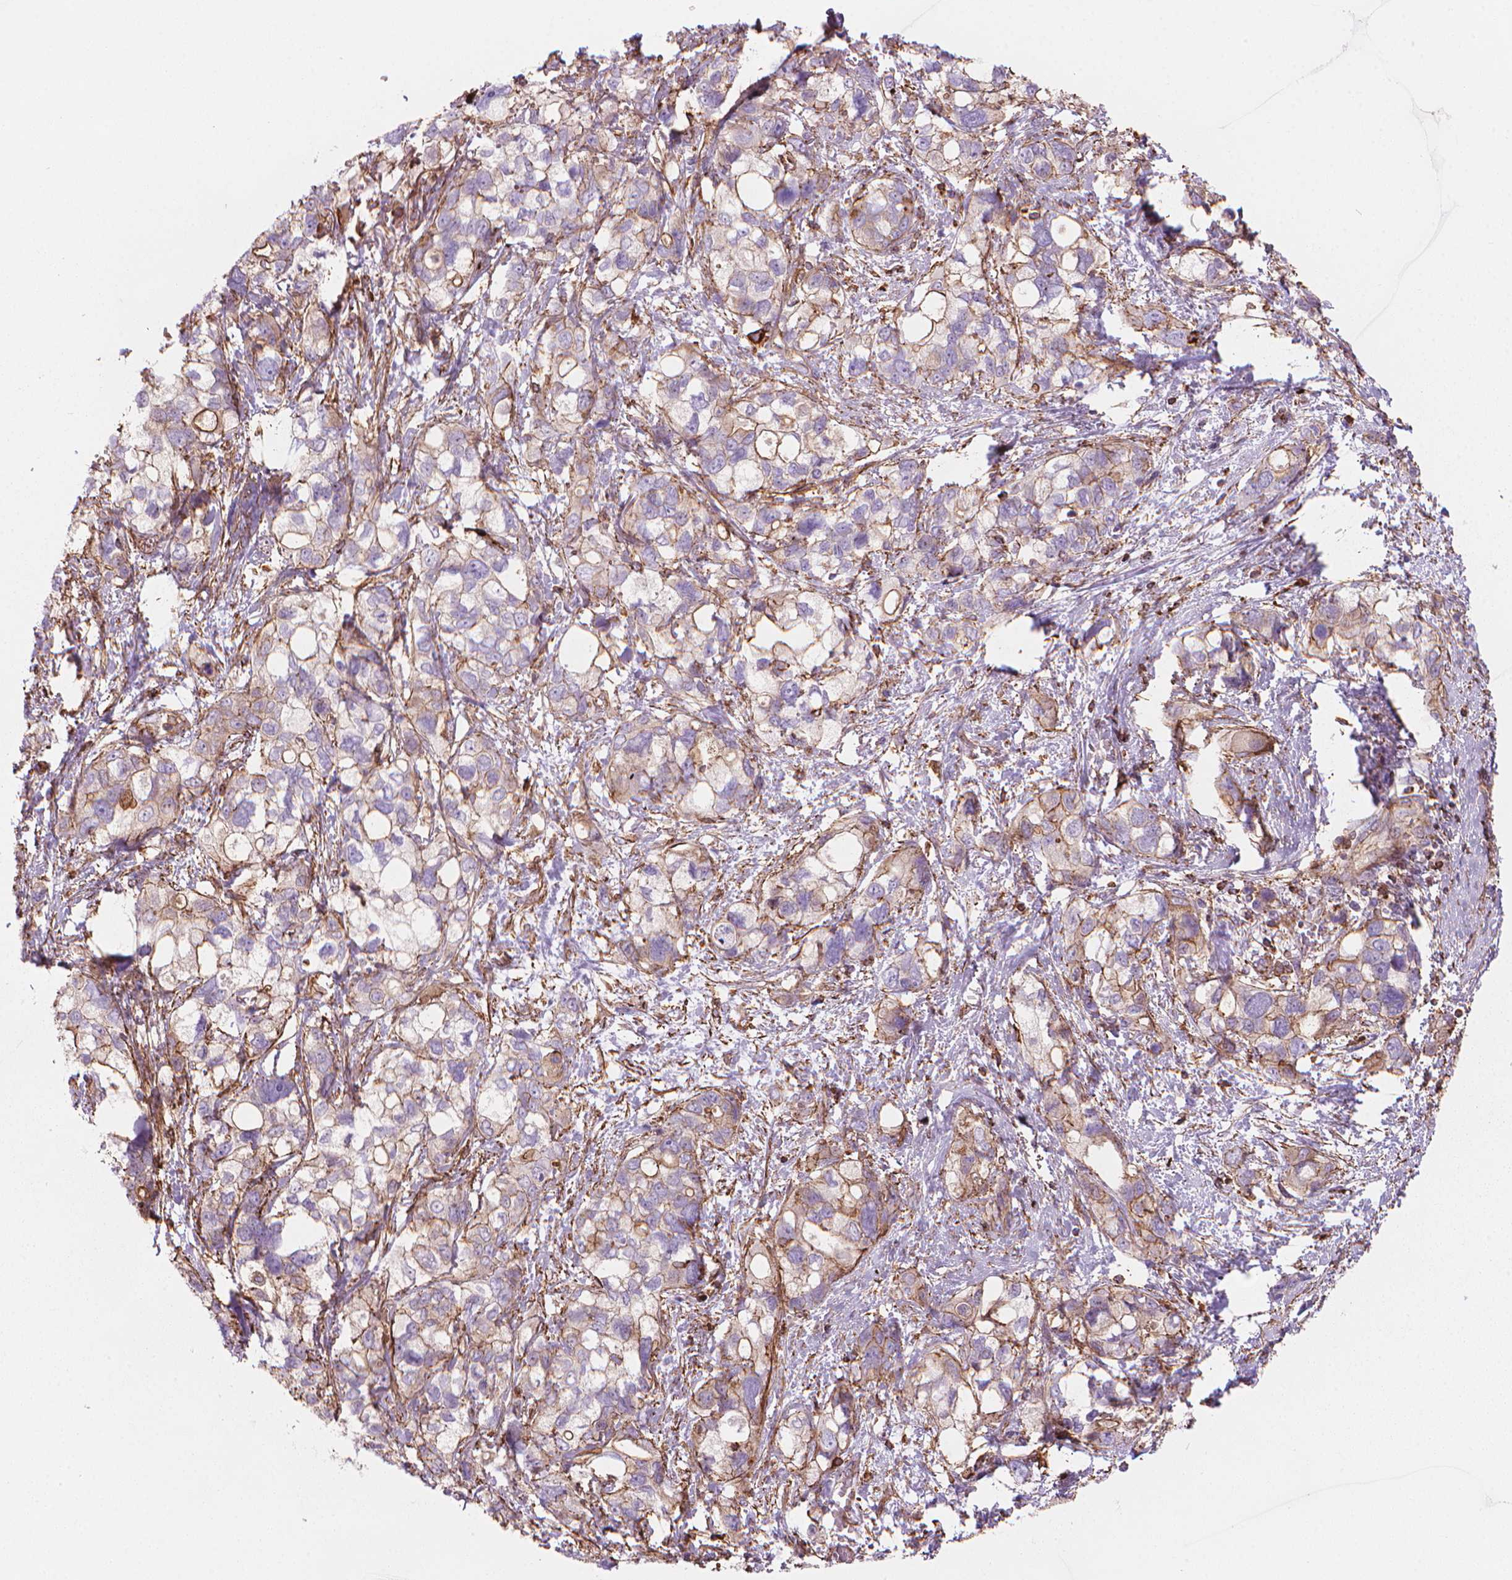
{"staining": {"intensity": "weak", "quantity": "<25%", "location": "cytoplasmic/membranous"}, "tissue": "stomach cancer", "cell_type": "Tumor cells", "image_type": "cancer", "snomed": [{"axis": "morphology", "description": "Adenocarcinoma, NOS"}, {"axis": "topography", "description": "Stomach, upper"}], "caption": "Human stomach cancer (adenocarcinoma) stained for a protein using immunohistochemistry (IHC) demonstrates no staining in tumor cells.", "gene": "PATJ", "patient": {"sex": "female", "age": 81}}